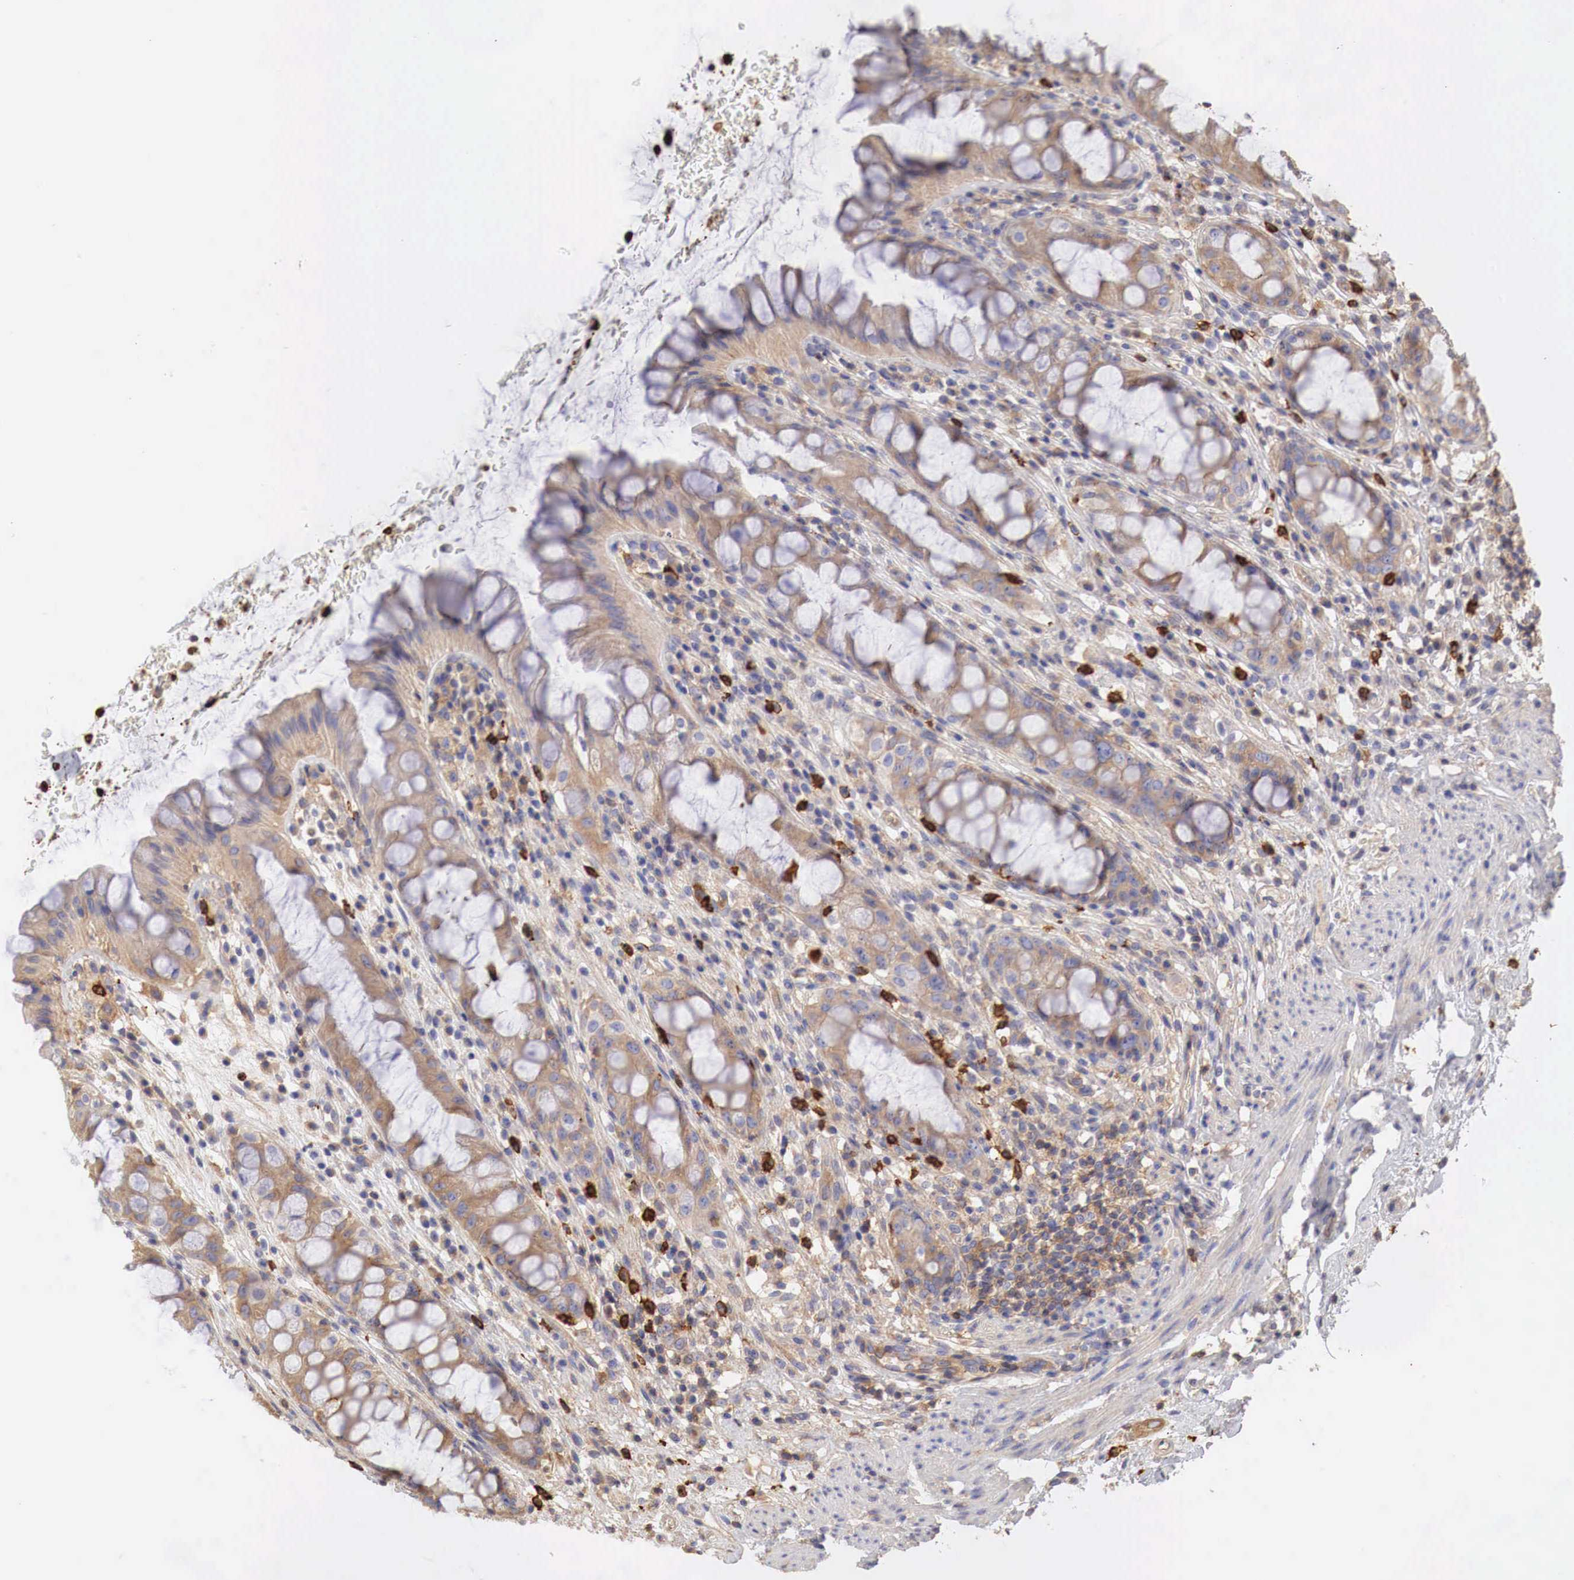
{"staining": {"intensity": "moderate", "quantity": ">75%", "location": "cytoplasmic/membranous"}, "tissue": "rectum", "cell_type": "Glandular cells", "image_type": "normal", "snomed": [{"axis": "morphology", "description": "Normal tissue, NOS"}, {"axis": "topography", "description": "Rectum"}], "caption": "IHC histopathology image of normal human rectum stained for a protein (brown), which displays medium levels of moderate cytoplasmic/membranous positivity in about >75% of glandular cells.", "gene": "G6PD", "patient": {"sex": "male", "age": 65}}